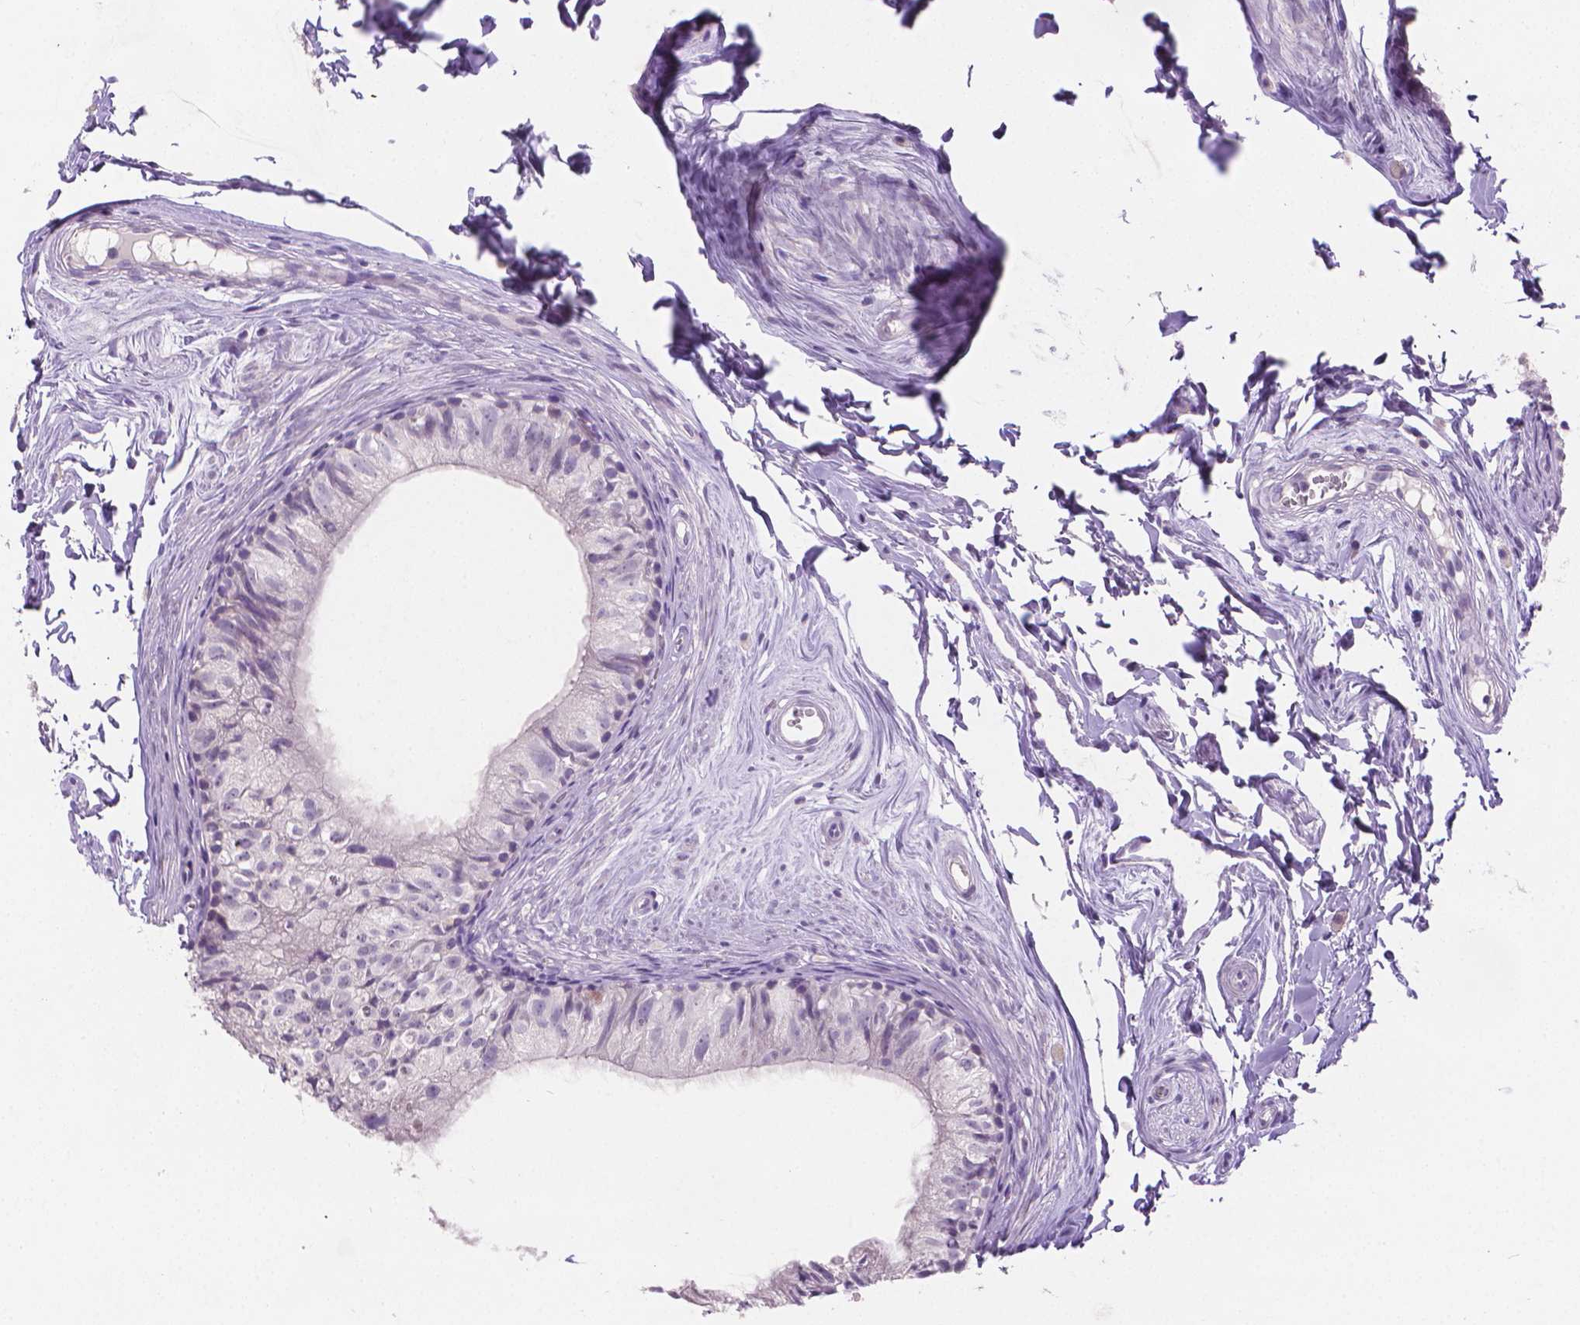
{"staining": {"intensity": "negative", "quantity": "none", "location": "none"}, "tissue": "epididymis", "cell_type": "Glandular cells", "image_type": "normal", "snomed": [{"axis": "morphology", "description": "Normal tissue, NOS"}, {"axis": "topography", "description": "Epididymis"}], "caption": "Immunohistochemistry histopathology image of benign epididymis: epididymis stained with DAB (3,3'-diaminobenzidine) shows no significant protein positivity in glandular cells.", "gene": "TNNI2", "patient": {"sex": "male", "age": 45}}